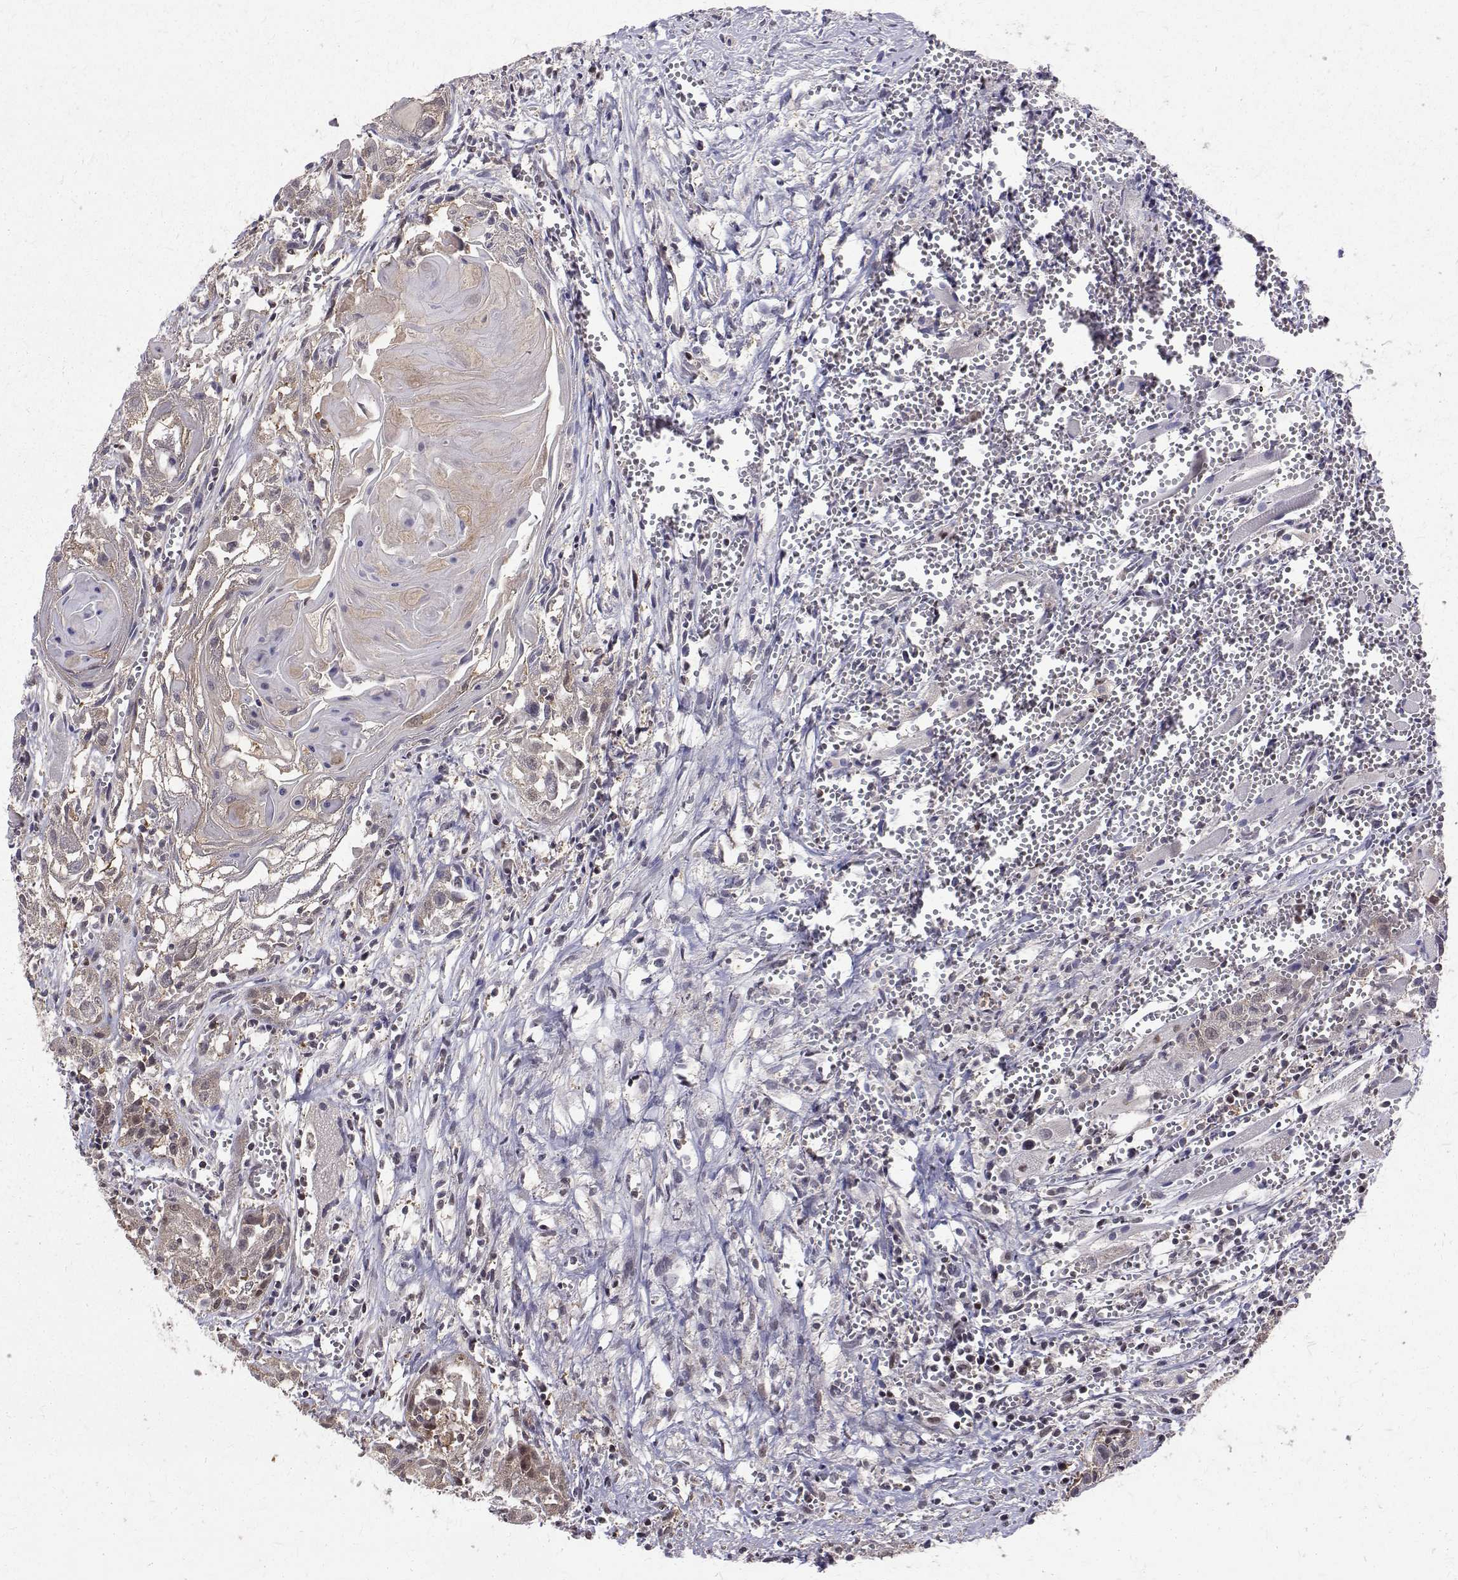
{"staining": {"intensity": "negative", "quantity": "none", "location": "none"}, "tissue": "head and neck cancer", "cell_type": "Tumor cells", "image_type": "cancer", "snomed": [{"axis": "morphology", "description": "Squamous cell carcinoma, NOS"}, {"axis": "topography", "description": "Head-Neck"}], "caption": "Protein analysis of head and neck cancer (squamous cell carcinoma) demonstrates no significant positivity in tumor cells. Brightfield microscopy of immunohistochemistry stained with DAB (3,3'-diaminobenzidine) (brown) and hematoxylin (blue), captured at high magnification.", "gene": "NIF3L1", "patient": {"sex": "female", "age": 80}}